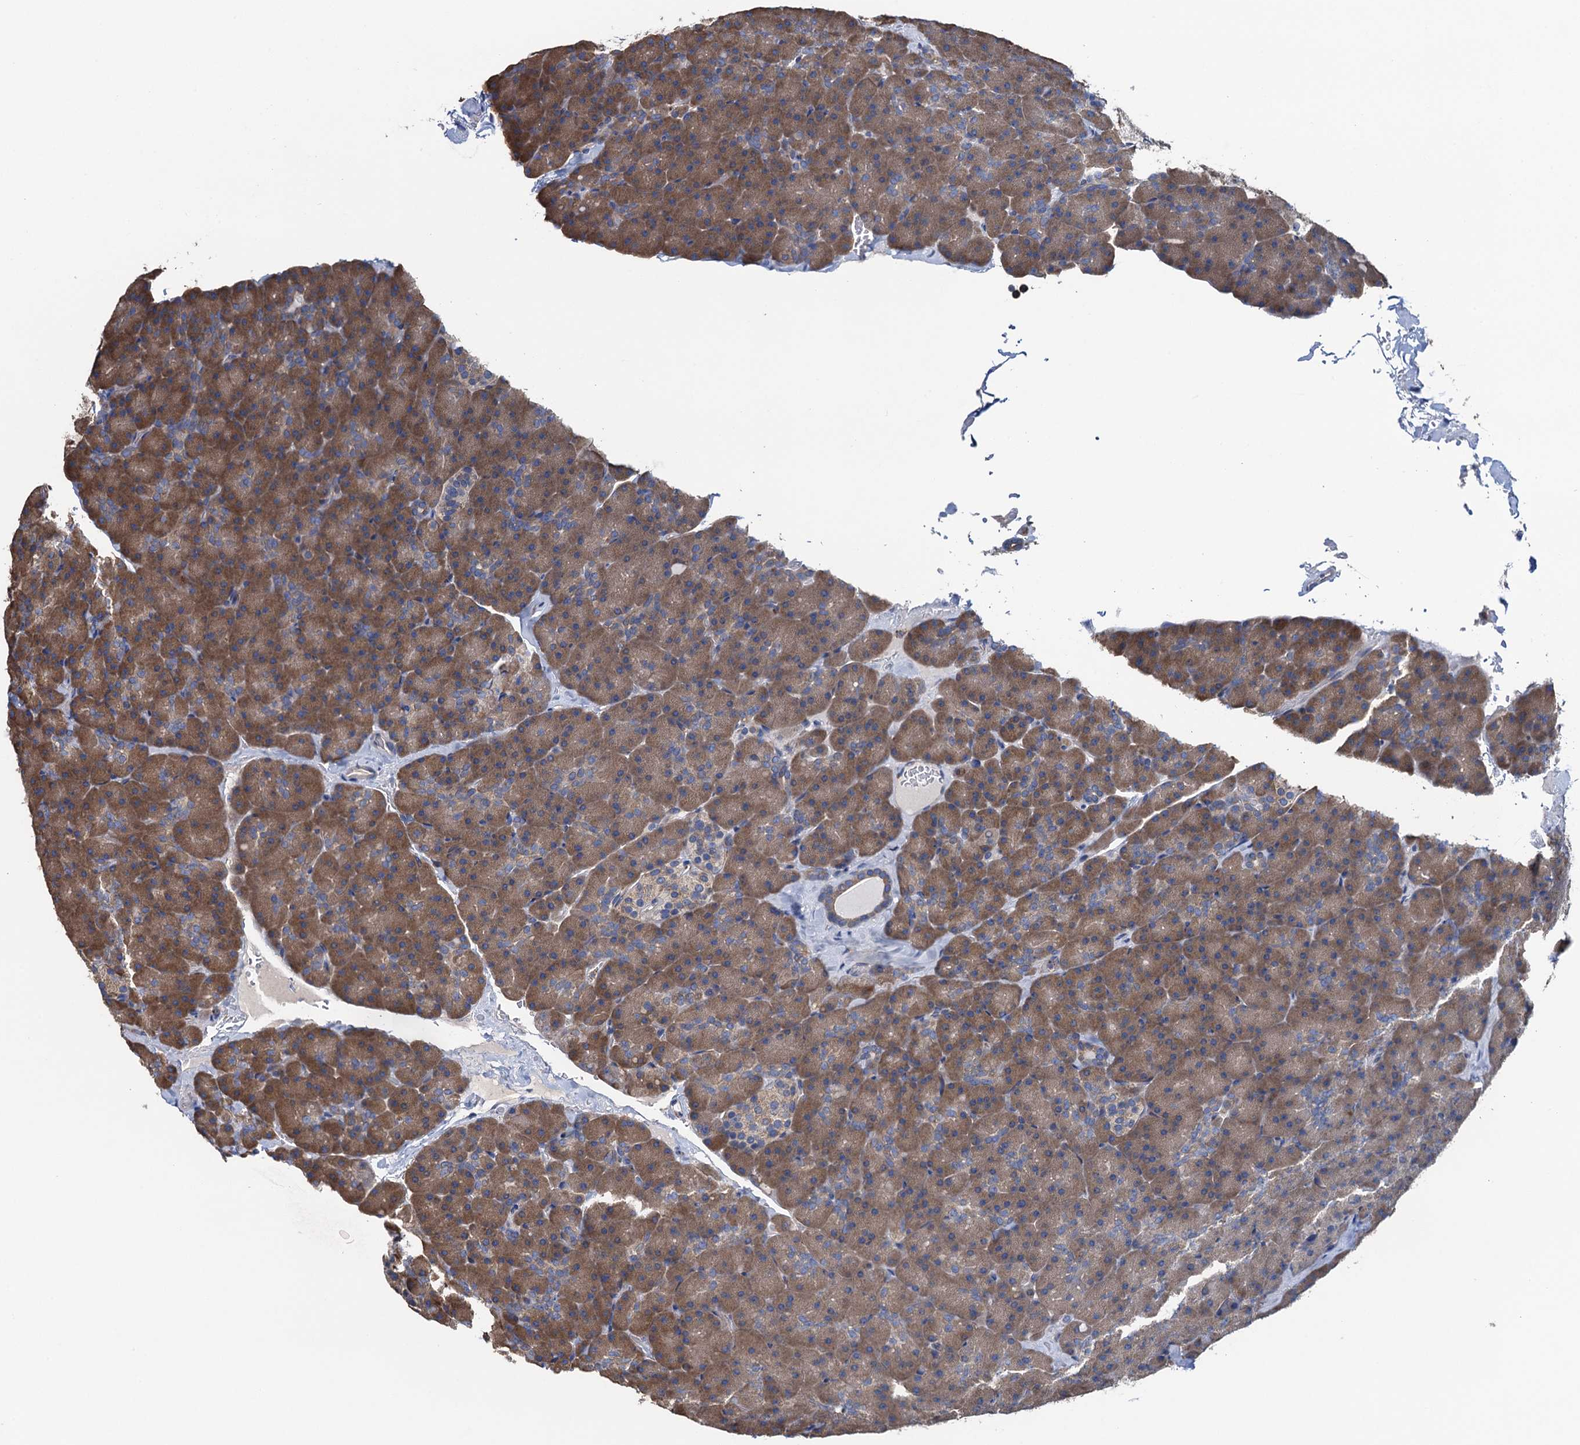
{"staining": {"intensity": "moderate", "quantity": "25%-75%", "location": "cytoplasmic/membranous"}, "tissue": "pancreas", "cell_type": "Exocrine glandular cells", "image_type": "normal", "snomed": [{"axis": "morphology", "description": "Normal tissue, NOS"}, {"axis": "topography", "description": "Pancreas"}], "caption": "Protein staining demonstrates moderate cytoplasmic/membranous staining in approximately 25%-75% of exocrine glandular cells in unremarkable pancreas. (IHC, brightfield microscopy, high magnification).", "gene": "ADCY9", "patient": {"sex": "male", "age": 36}}